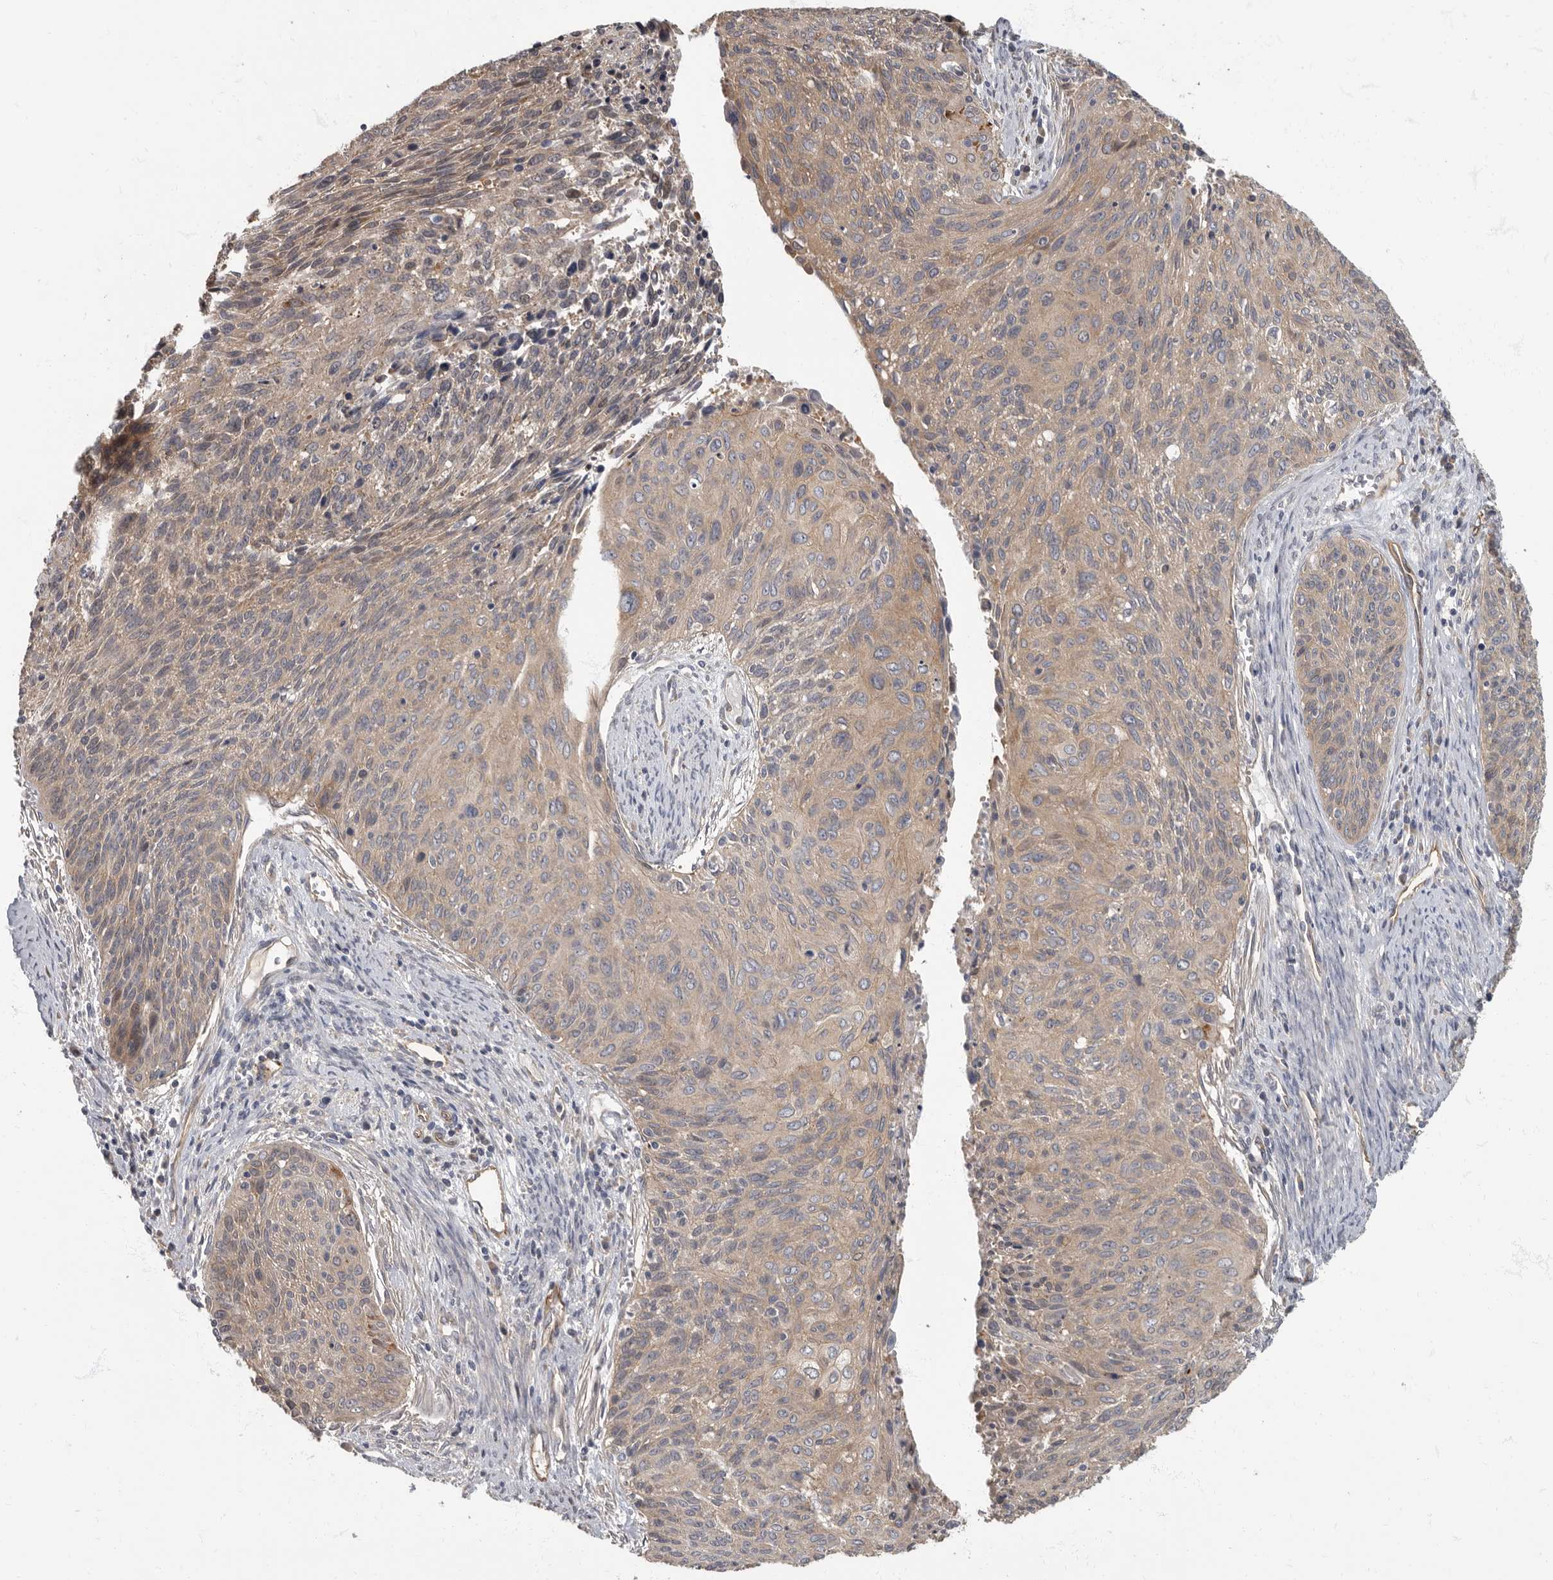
{"staining": {"intensity": "weak", "quantity": "25%-75%", "location": "cytoplasmic/membranous"}, "tissue": "cervical cancer", "cell_type": "Tumor cells", "image_type": "cancer", "snomed": [{"axis": "morphology", "description": "Squamous cell carcinoma, NOS"}, {"axis": "topography", "description": "Cervix"}], "caption": "Cervical cancer stained with a protein marker reveals weak staining in tumor cells.", "gene": "PDK1", "patient": {"sex": "female", "age": 55}}